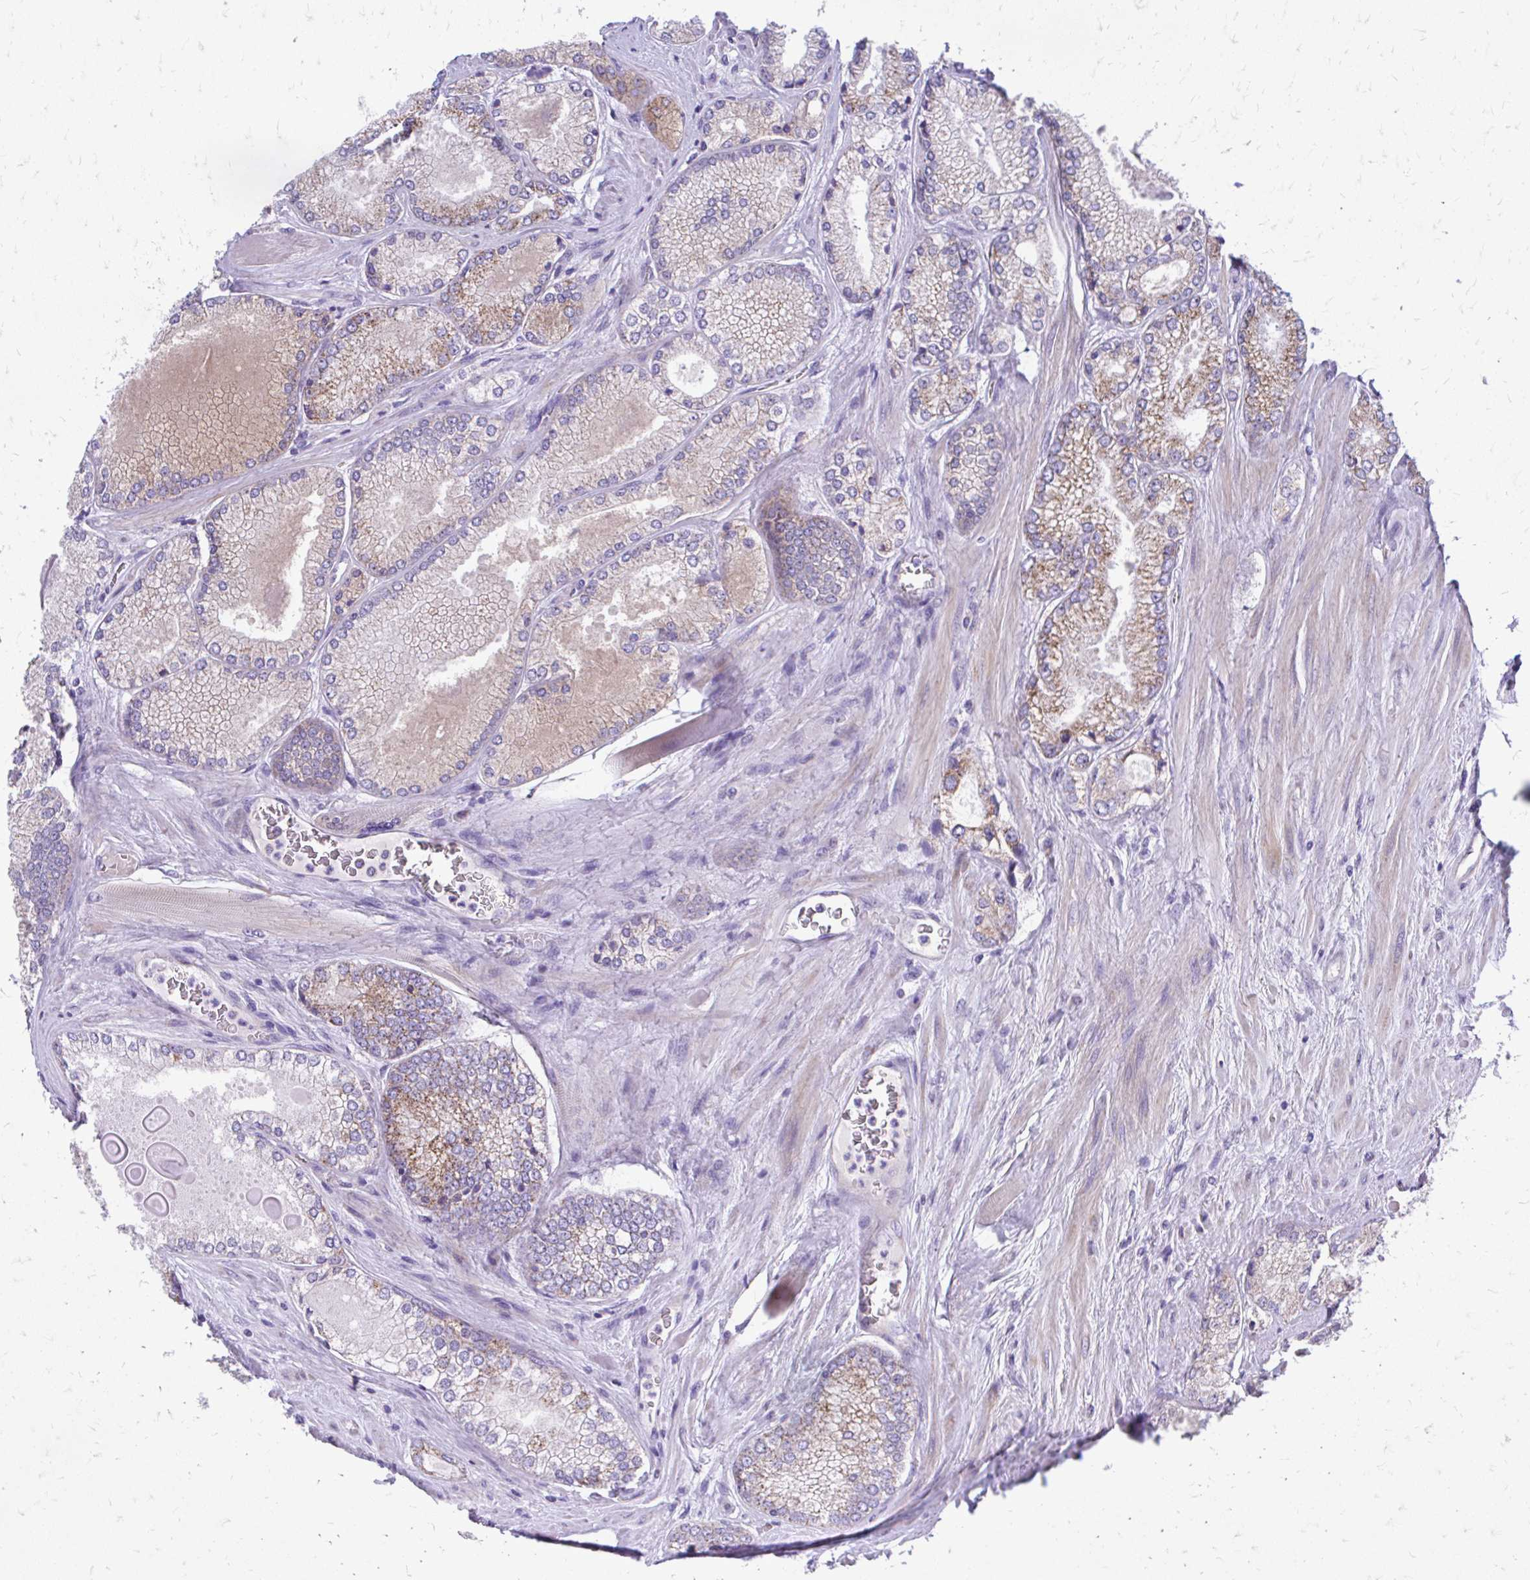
{"staining": {"intensity": "moderate", "quantity": "25%-75%", "location": "cytoplasmic/membranous"}, "tissue": "prostate cancer", "cell_type": "Tumor cells", "image_type": "cancer", "snomed": [{"axis": "morphology", "description": "Adenocarcinoma, Low grade"}, {"axis": "topography", "description": "Prostate"}], "caption": "Low-grade adenocarcinoma (prostate) was stained to show a protein in brown. There is medium levels of moderate cytoplasmic/membranous positivity in about 25%-75% of tumor cells.", "gene": "MRPL19", "patient": {"sex": "male", "age": 67}}